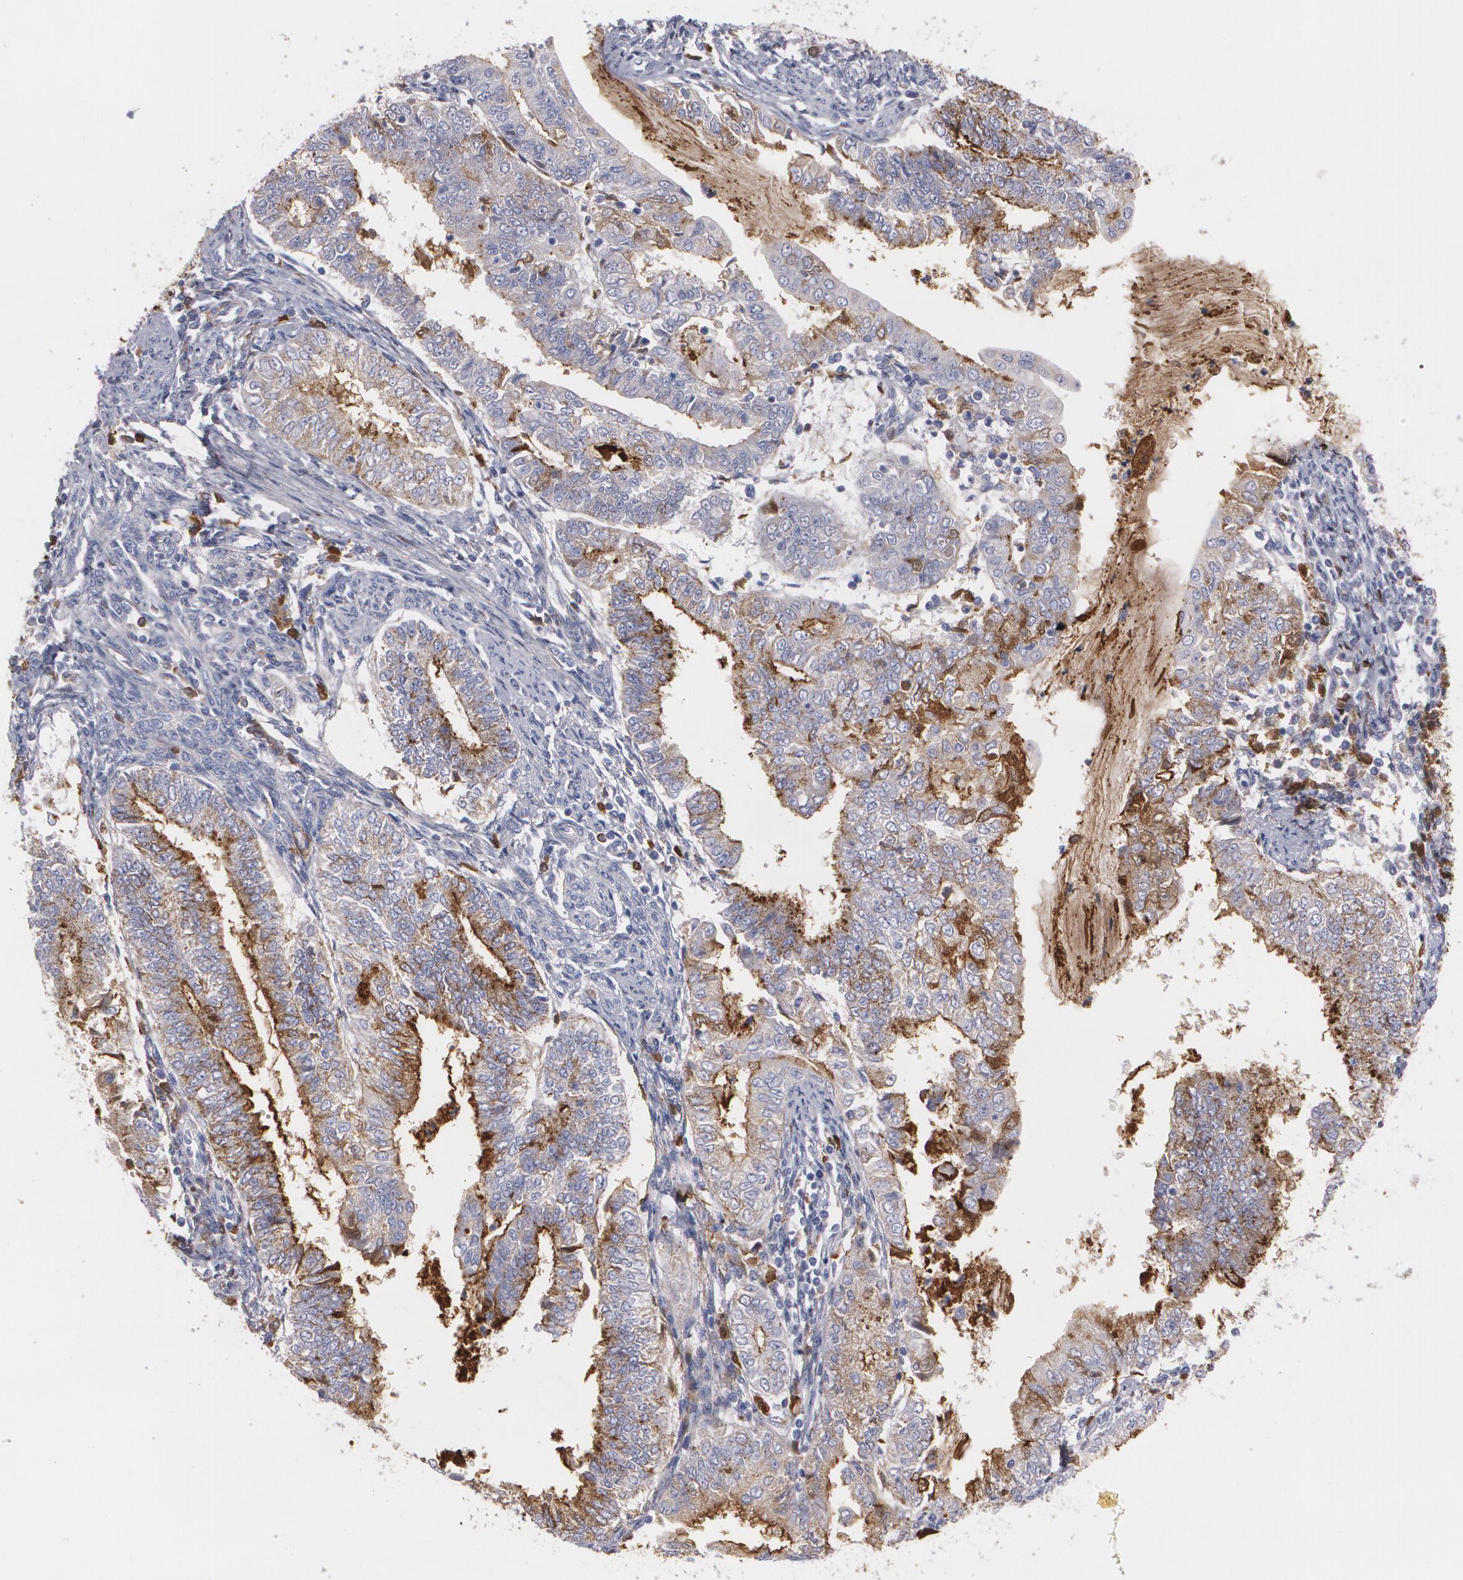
{"staining": {"intensity": "moderate", "quantity": "25%-75%", "location": "cytoplasmic/membranous"}, "tissue": "endometrial cancer", "cell_type": "Tumor cells", "image_type": "cancer", "snomed": [{"axis": "morphology", "description": "Adenocarcinoma, NOS"}, {"axis": "topography", "description": "Endometrium"}], "caption": "This photomicrograph exhibits IHC staining of human adenocarcinoma (endometrial), with medium moderate cytoplasmic/membranous expression in approximately 25%-75% of tumor cells.", "gene": "FBLN1", "patient": {"sex": "female", "age": 66}}